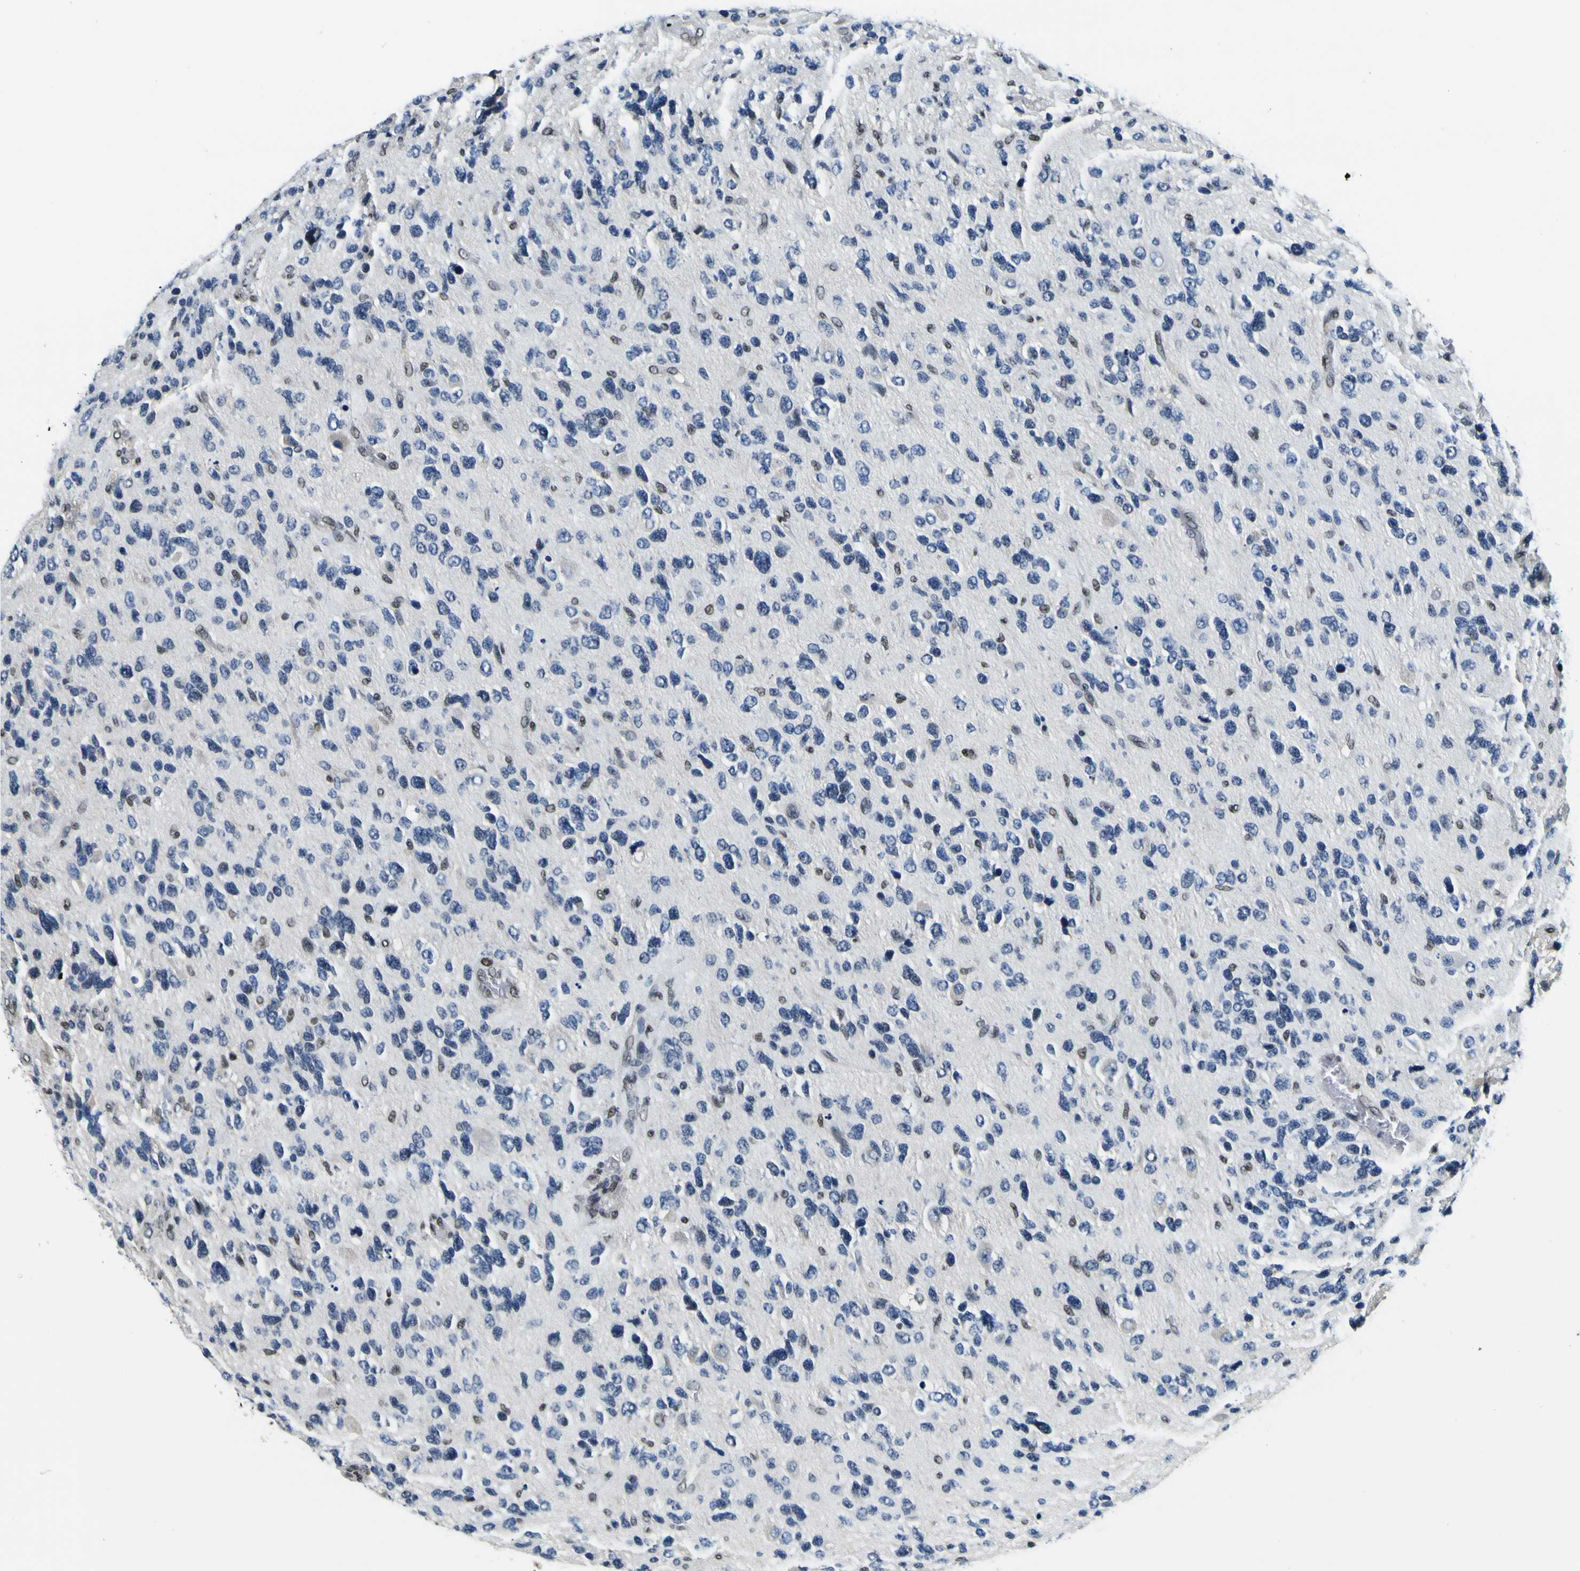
{"staining": {"intensity": "weak", "quantity": "<25%", "location": "nuclear"}, "tissue": "glioma", "cell_type": "Tumor cells", "image_type": "cancer", "snomed": [{"axis": "morphology", "description": "Glioma, malignant, High grade"}, {"axis": "topography", "description": "Brain"}], "caption": "An immunohistochemistry photomicrograph of glioma is shown. There is no staining in tumor cells of glioma.", "gene": "SP1", "patient": {"sex": "female", "age": 58}}